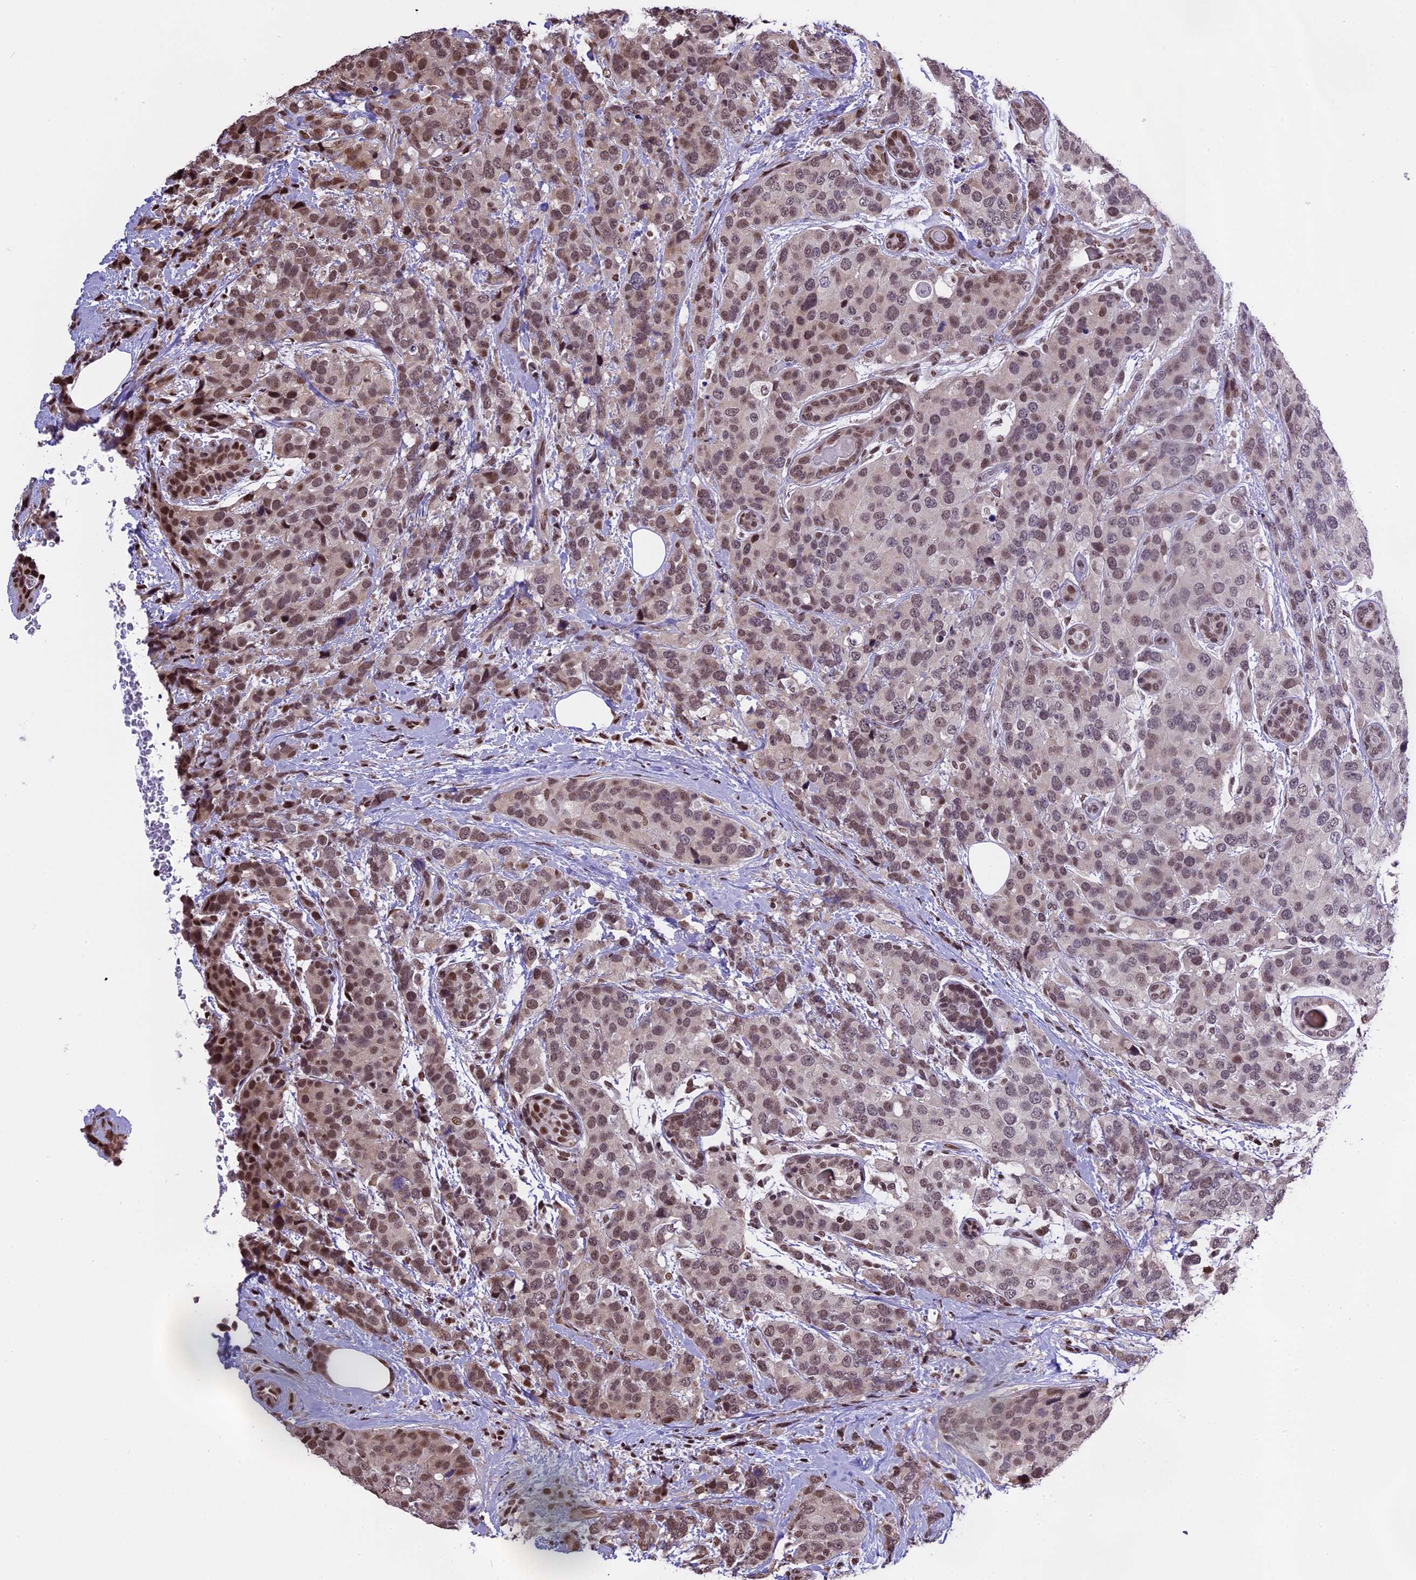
{"staining": {"intensity": "moderate", "quantity": "25%-75%", "location": "nuclear"}, "tissue": "breast cancer", "cell_type": "Tumor cells", "image_type": "cancer", "snomed": [{"axis": "morphology", "description": "Lobular carcinoma"}, {"axis": "topography", "description": "Breast"}], "caption": "The immunohistochemical stain highlights moderate nuclear expression in tumor cells of lobular carcinoma (breast) tissue. (IHC, brightfield microscopy, high magnification).", "gene": "POLR3E", "patient": {"sex": "female", "age": 59}}